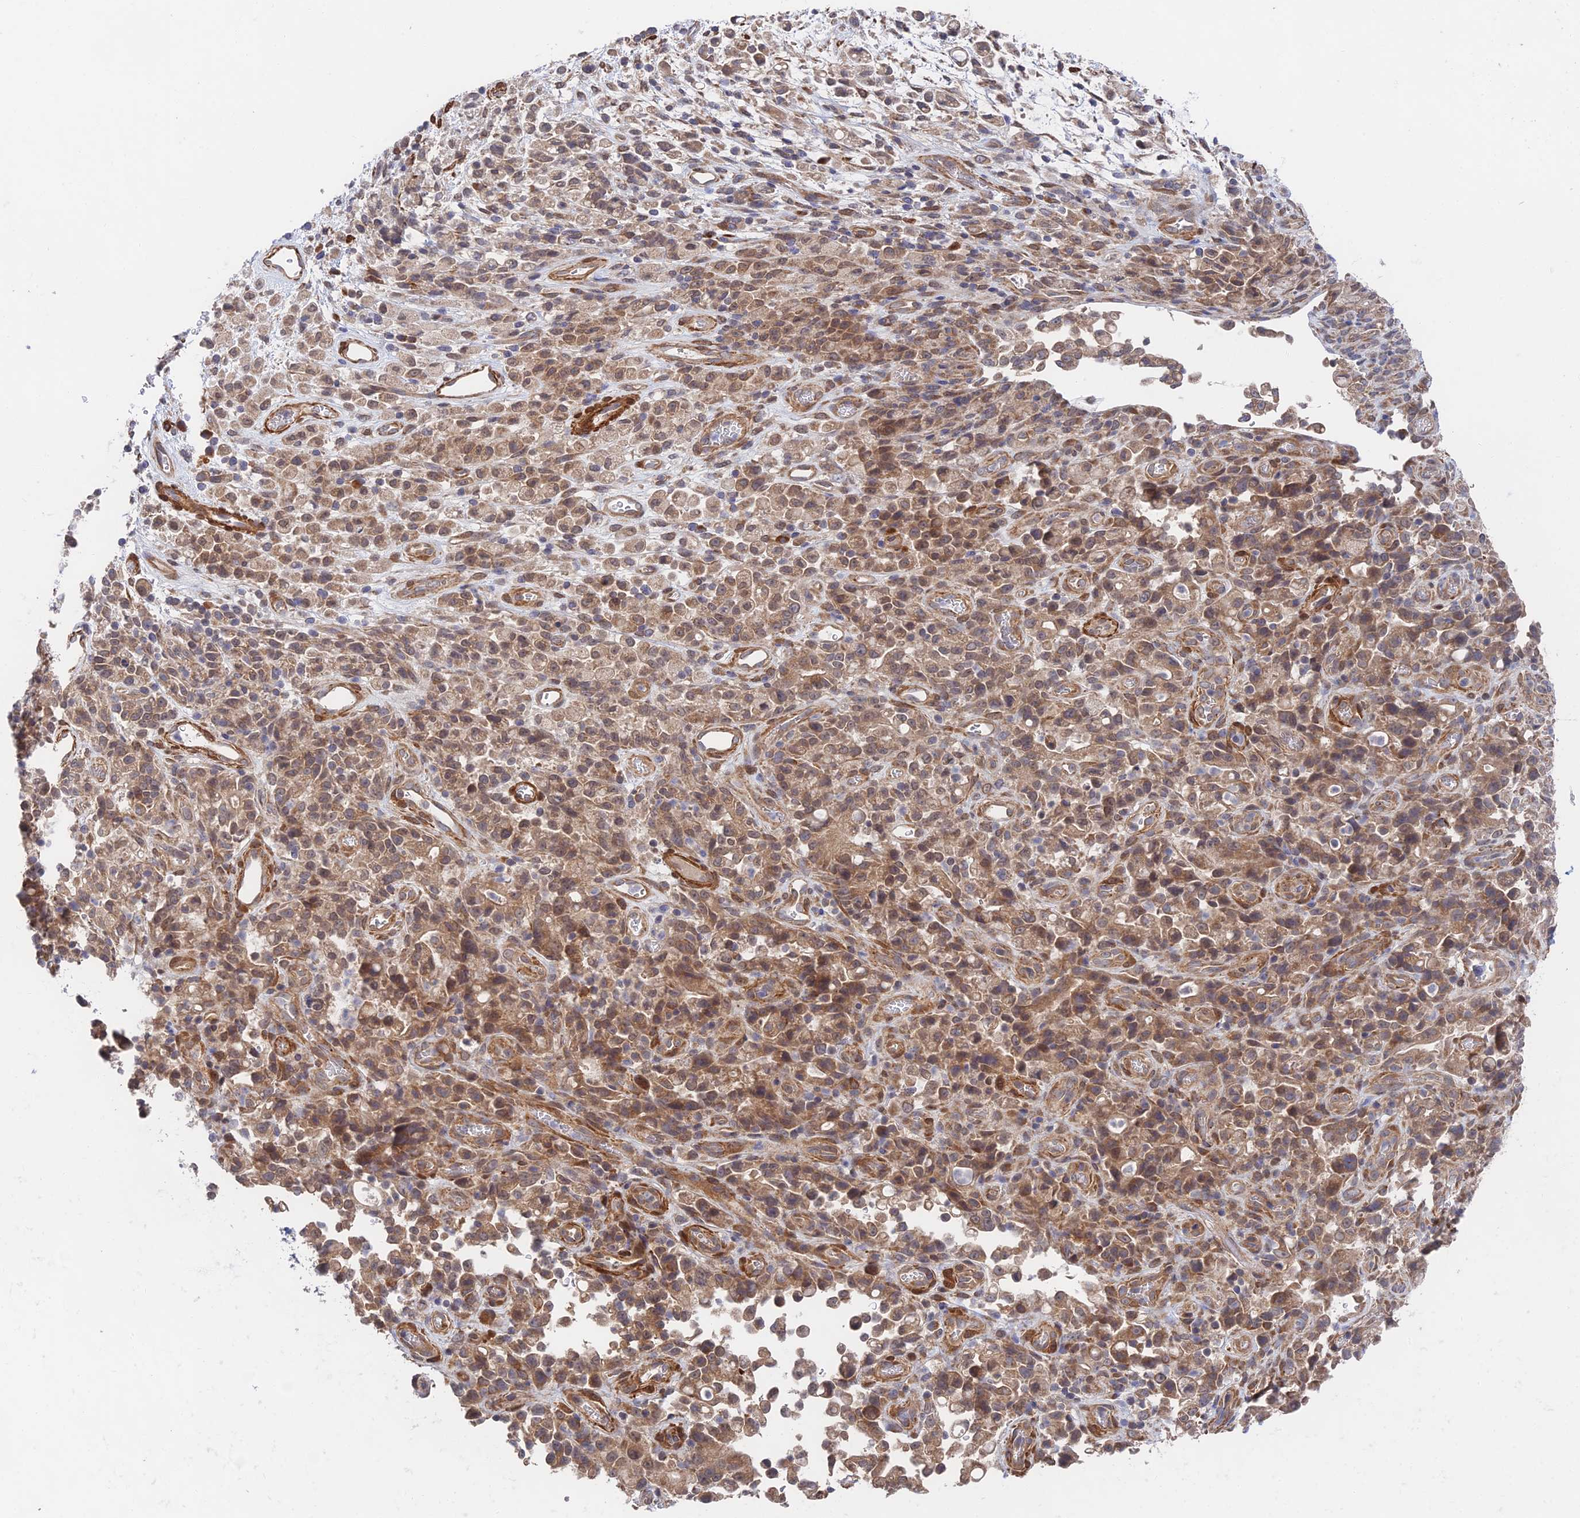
{"staining": {"intensity": "moderate", "quantity": ">75%", "location": "cytoplasmic/membranous"}, "tissue": "stomach cancer", "cell_type": "Tumor cells", "image_type": "cancer", "snomed": [{"axis": "morphology", "description": "Adenocarcinoma, NOS"}, {"axis": "topography", "description": "Stomach"}], "caption": "This photomicrograph reveals IHC staining of stomach cancer, with medium moderate cytoplasmic/membranous positivity in approximately >75% of tumor cells.", "gene": "ZNF320", "patient": {"sex": "female", "age": 60}}